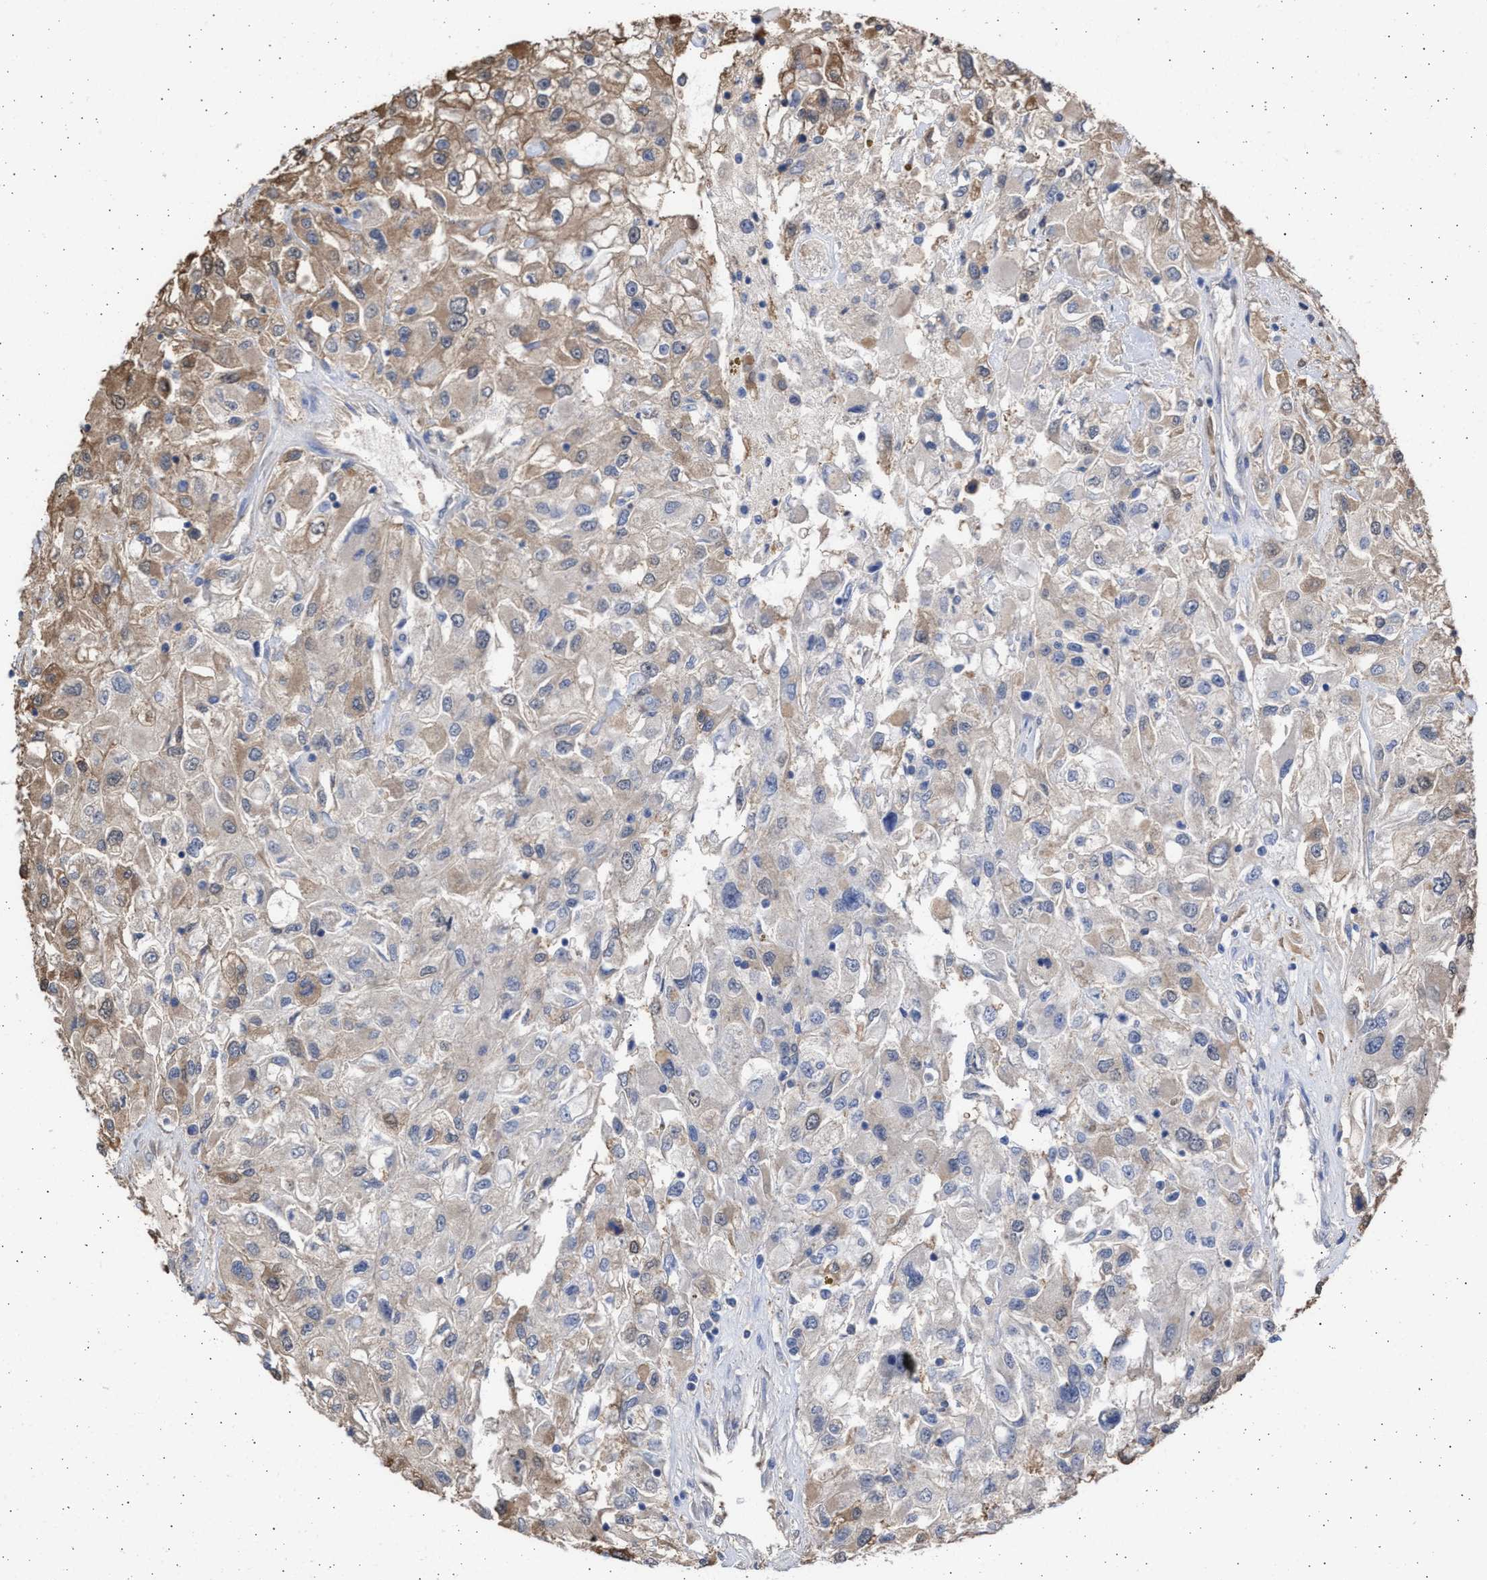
{"staining": {"intensity": "weak", "quantity": "25%-75%", "location": "cytoplasmic/membranous"}, "tissue": "renal cancer", "cell_type": "Tumor cells", "image_type": "cancer", "snomed": [{"axis": "morphology", "description": "Adenocarcinoma, NOS"}, {"axis": "topography", "description": "Kidney"}], "caption": "A high-resolution image shows immunohistochemistry (IHC) staining of renal cancer (adenocarcinoma), which exhibits weak cytoplasmic/membranous staining in about 25%-75% of tumor cells. (DAB IHC with brightfield microscopy, high magnification).", "gene": "ALDOC", "patient": {"sex": "female", "age": 52}}